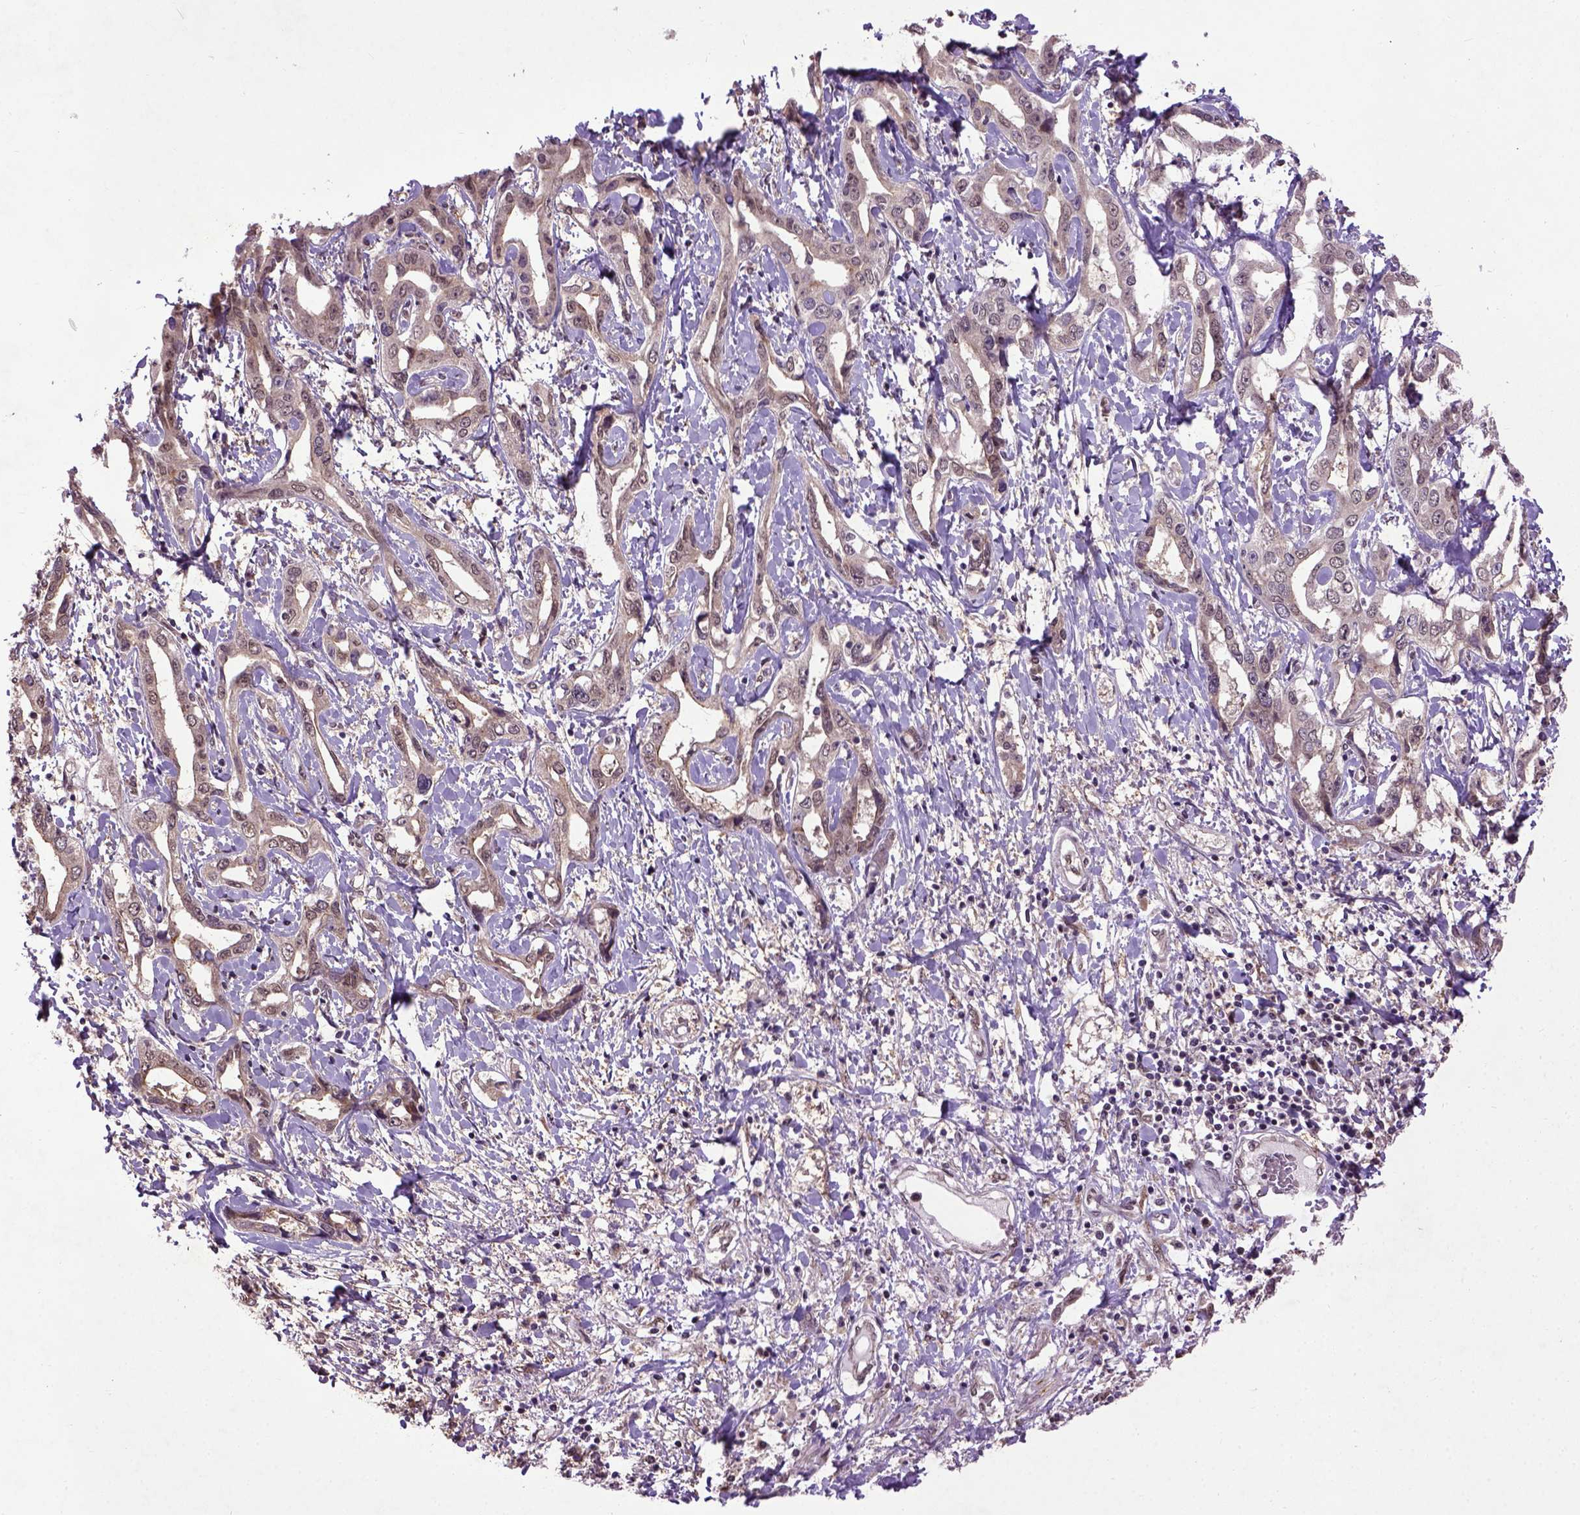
{"staining": {"intensity": "weak", "quantity": ">75%", "location": "cytoplasmic/membranous,nuclear"}, "tissue": "liver cancer", "cell_type": "Tumor cells", "image_type": "cancer", "snomed": [{"axis": "morphology", "description": "Cholangiocarcinoma"}, {"axis": "topography", "description": "Liver"}], "caption": "Protein analysis of cholangiocarcinoma (liver) tissue exhibits weak cytoplasmic/membranous and nuclear staining in approximately >75% of tumor cells. The staining was performed using DAB to visualize the protein expression in brown, while the nuclei were stained in blue with hematoxylin (Magnification: 20x).", "gene": "UBA3", "patient": {"sex": "male", "age": 59}}